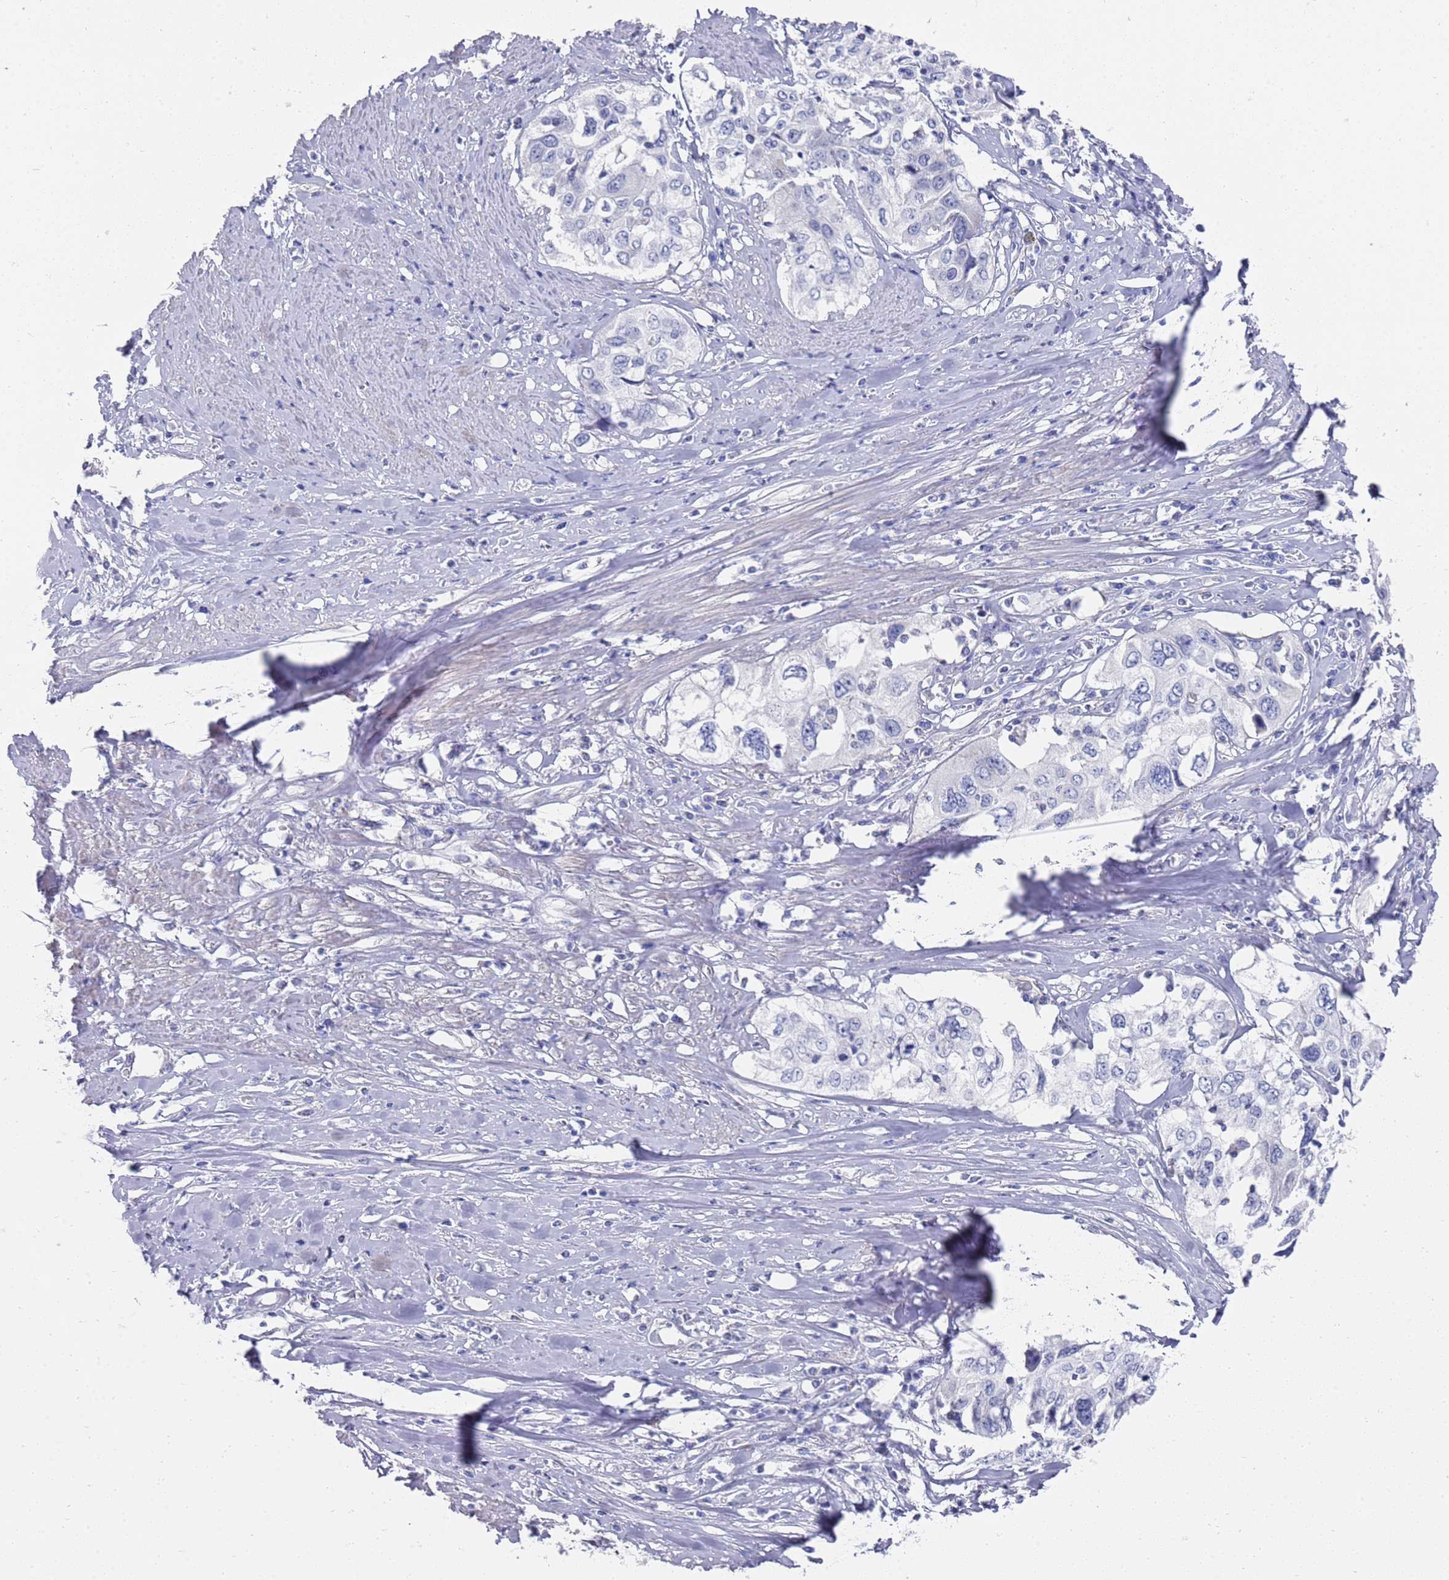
{"staining": {"intensity": "negative", "quantity": "none", "location": "none"}, "tissue": "cervical cancer", "cell_type": "Tumor cells", "image_type": "cancer", "snomed": [{"axis": "morphology", "description": "Squamous cell carcinoma, NOS"}, {"axis": "topography", "description": "Cervix"}], "caption": "Immunohistochemistry photomicrograph of neoplastic tissue: squamous cell carcinoma (cervical) stained with DAB (3,3'-diaminobenzidine) demonstrates no significant protein positivity in tumor cells.", "gene": "SCAPER", "patient": {"sex": "female", "age": 31}}